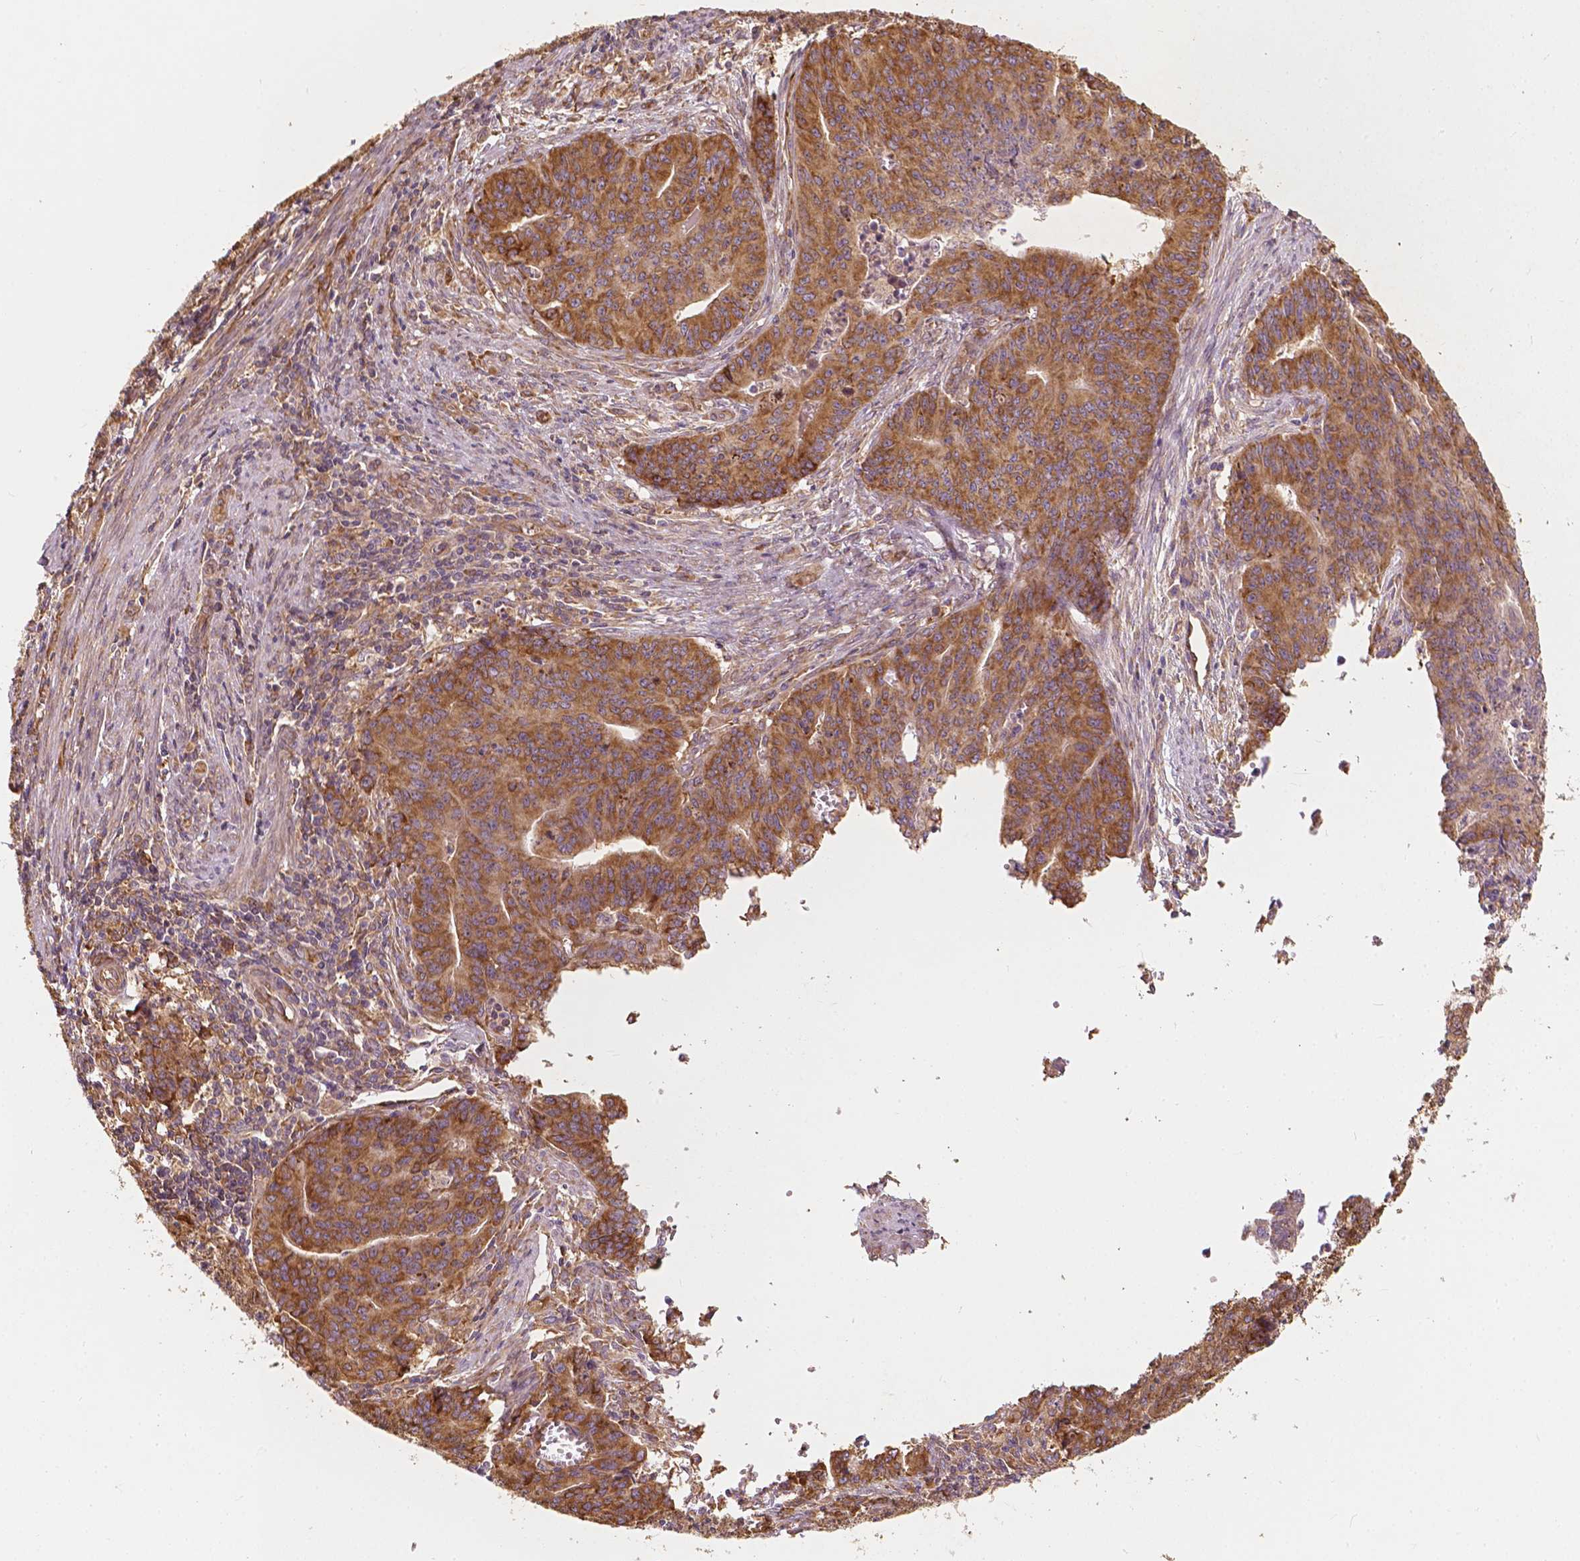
{"staining": {"intensity": "moderate", "quantity": ">75%", "location": "cytoplasmic/membranous"}, "tissue": "endometrial cancer", "cell_type": "Tumor cells", "image_type": "cancer", "snomed": [{"axis": "morphology", "description": "Adenocarcinoma, NOS"}, {"axis": "topography", "description": "Endometrium"}], "caption": "A medium amount of moderate cytoplasmic/membranous expression is seen in about >75% of tumor cells in endometrial cancer tissue.", "gene": "G3BP1", "patient": {"sex": "female", "age": 59}}